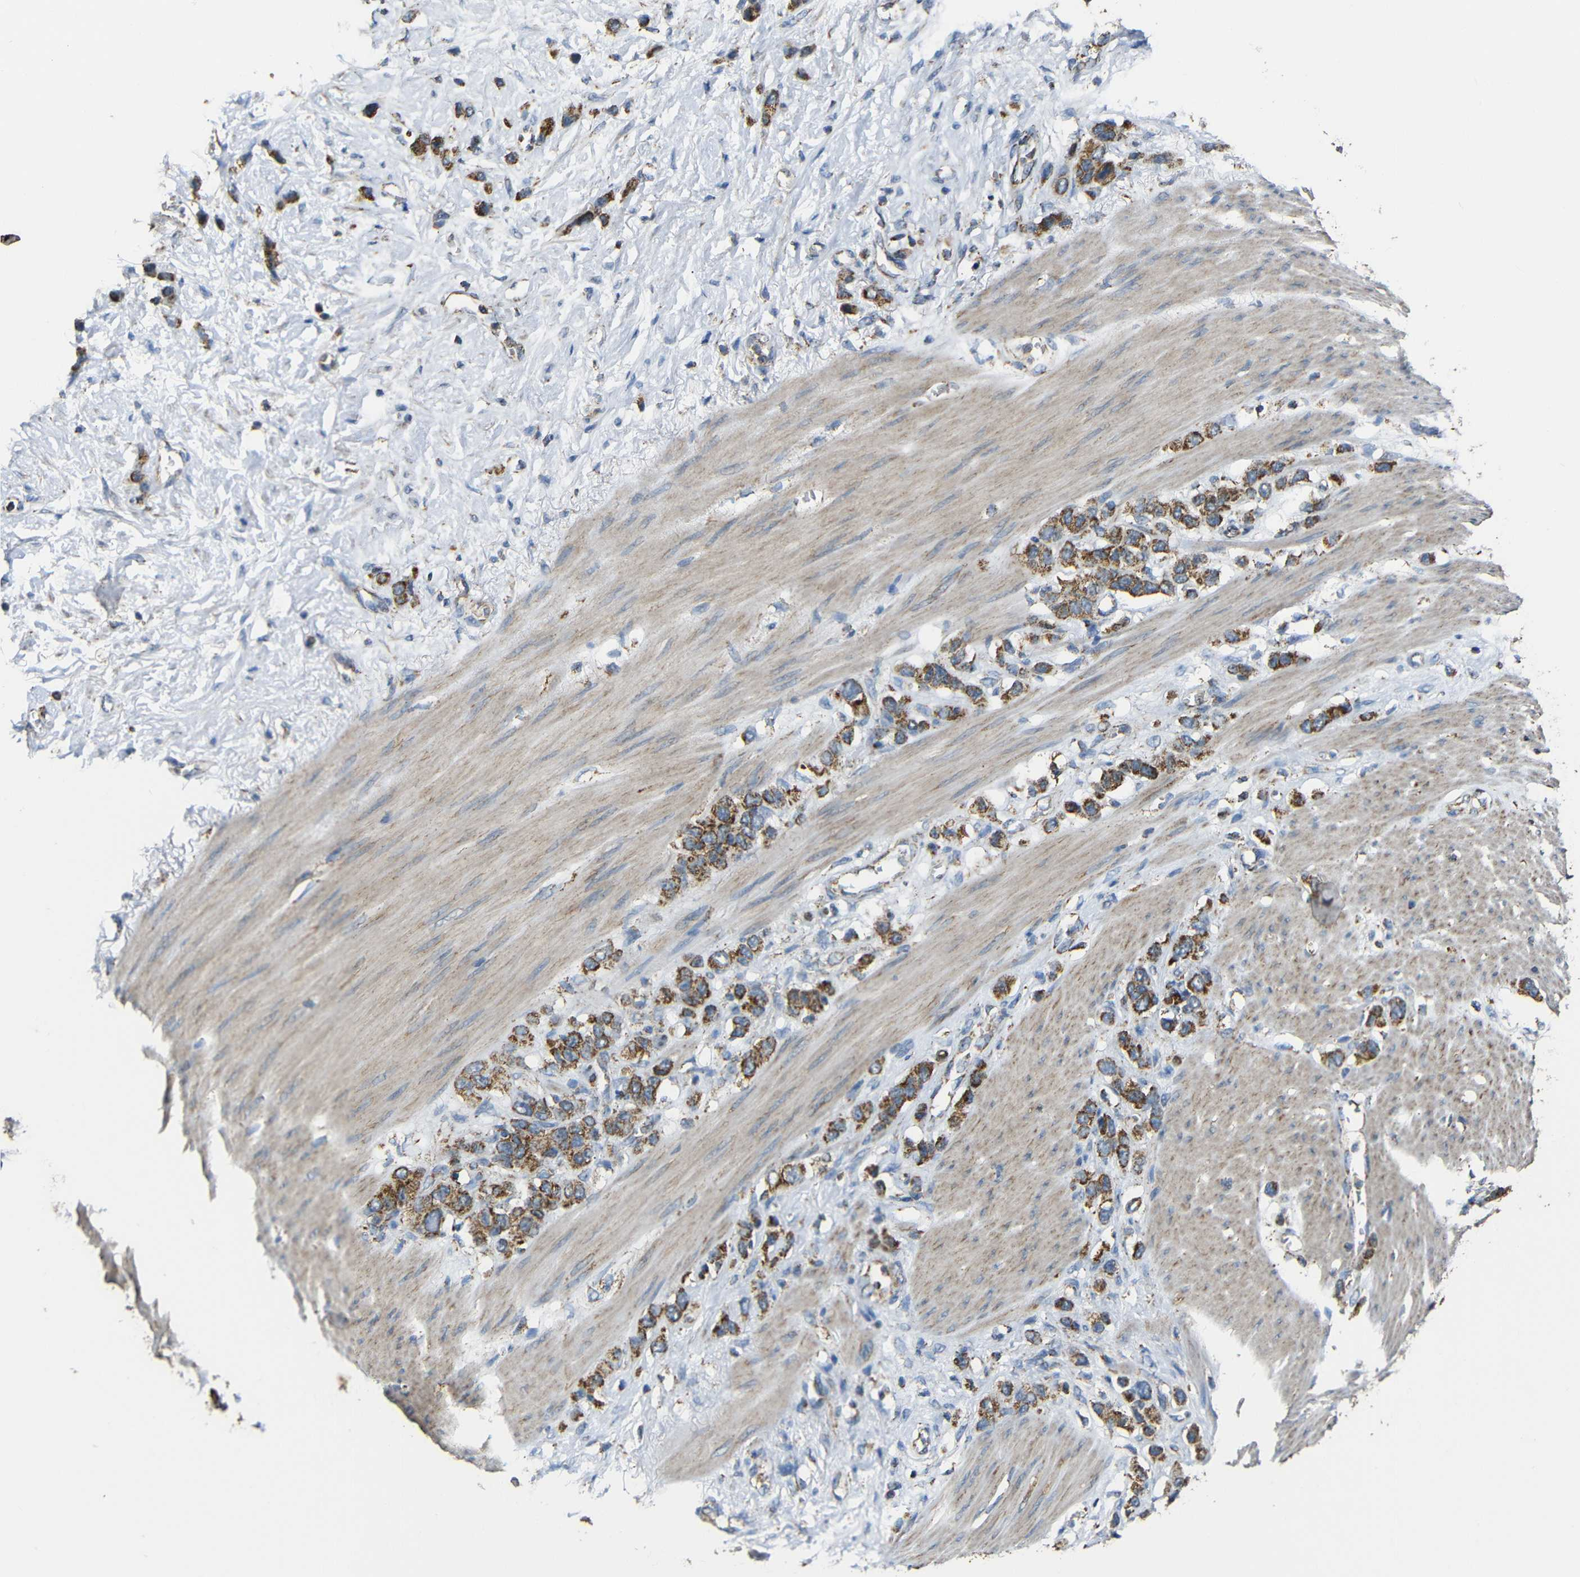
{"staining": {"intensity": "moderate", "quantity": ">75%", "location": "cytoplasmic/membranous"}, "tissue": "stomach cancer", "cell_type": "Tumor cells", "image_type": "cancer", "snomed": [{"axis": "morphology", "description": "Adenocarcinoma, NOS"}, {"axis": "morphology", "description": "Adenocarcinoma, High grade"}, {"axis": "topography", "description": "Stomach, upper"}, {"axis": "topography", "description": "Stomach, lower"}], "caption": "Protein staining displays moderate cytoplasmic/membranous positivity in about >75% of tumor cells in adenocarcinoma (stomach). The staining is performed using DAB brown chromogen to label protein expression. The nuclei are counter-stained blue using hematoxylin.", "gene": "NR3C2", "patient": {"sex": "female", "age": 65}}